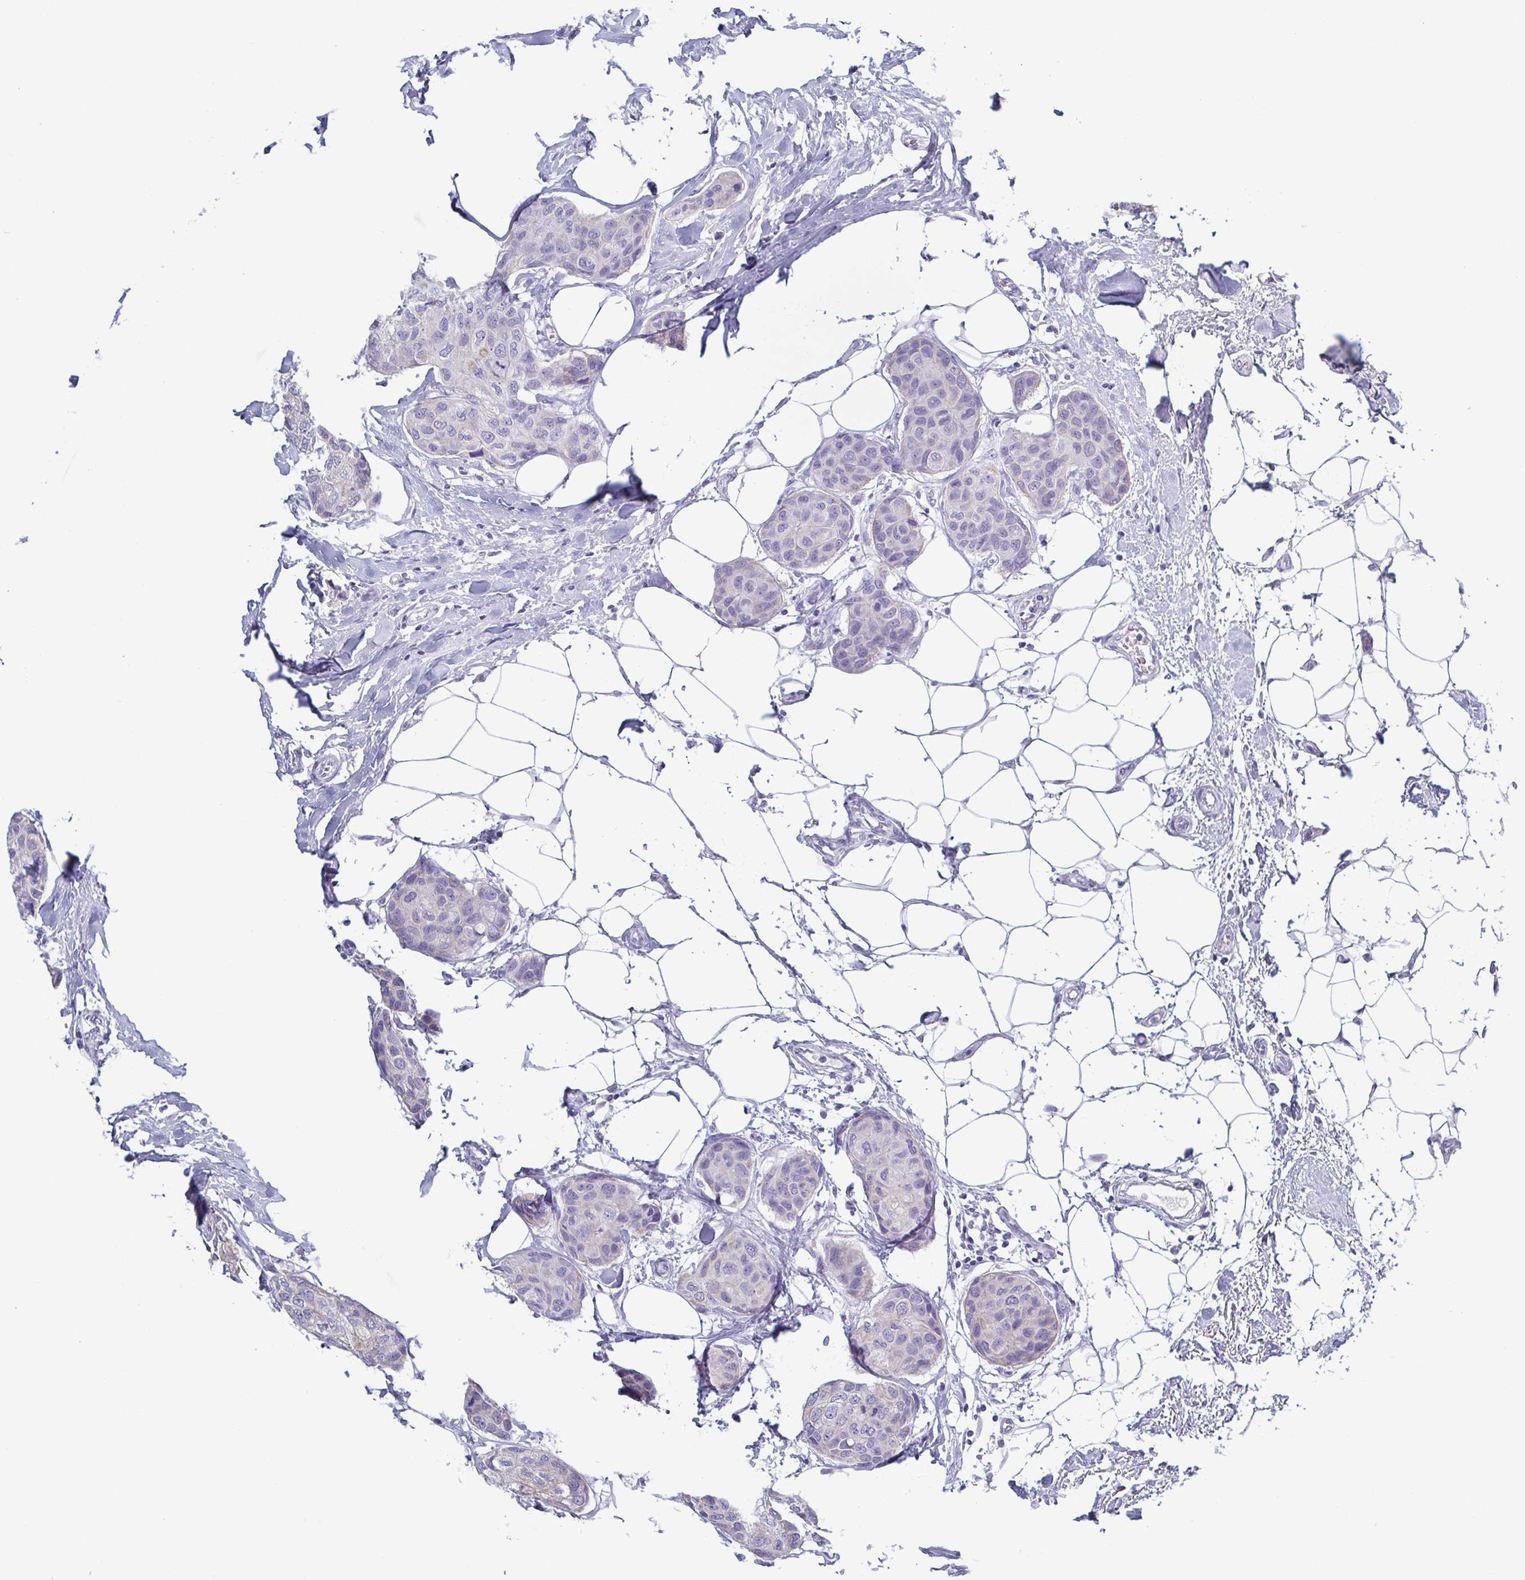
{"staining": {"intensity": "negative", "quantity": "none", "location": "none"}, "tissue": "breast cancer", "cell_type": "Tumor cells", "image_type": "cancer", "snomed": [{"axis": "morphology", "description": "Duct carcinoma"}, {"axis": "topography", "description": "Breast"}], "caption": "This image is of breast cancer (intraductal carcinoma) stained with IHC to label a protein in brown with the nuclei are counter-stained blue. There is no expression in tumor cells.", "gene": "KRT10", "patient": {"sex": "female", "age": 80}}